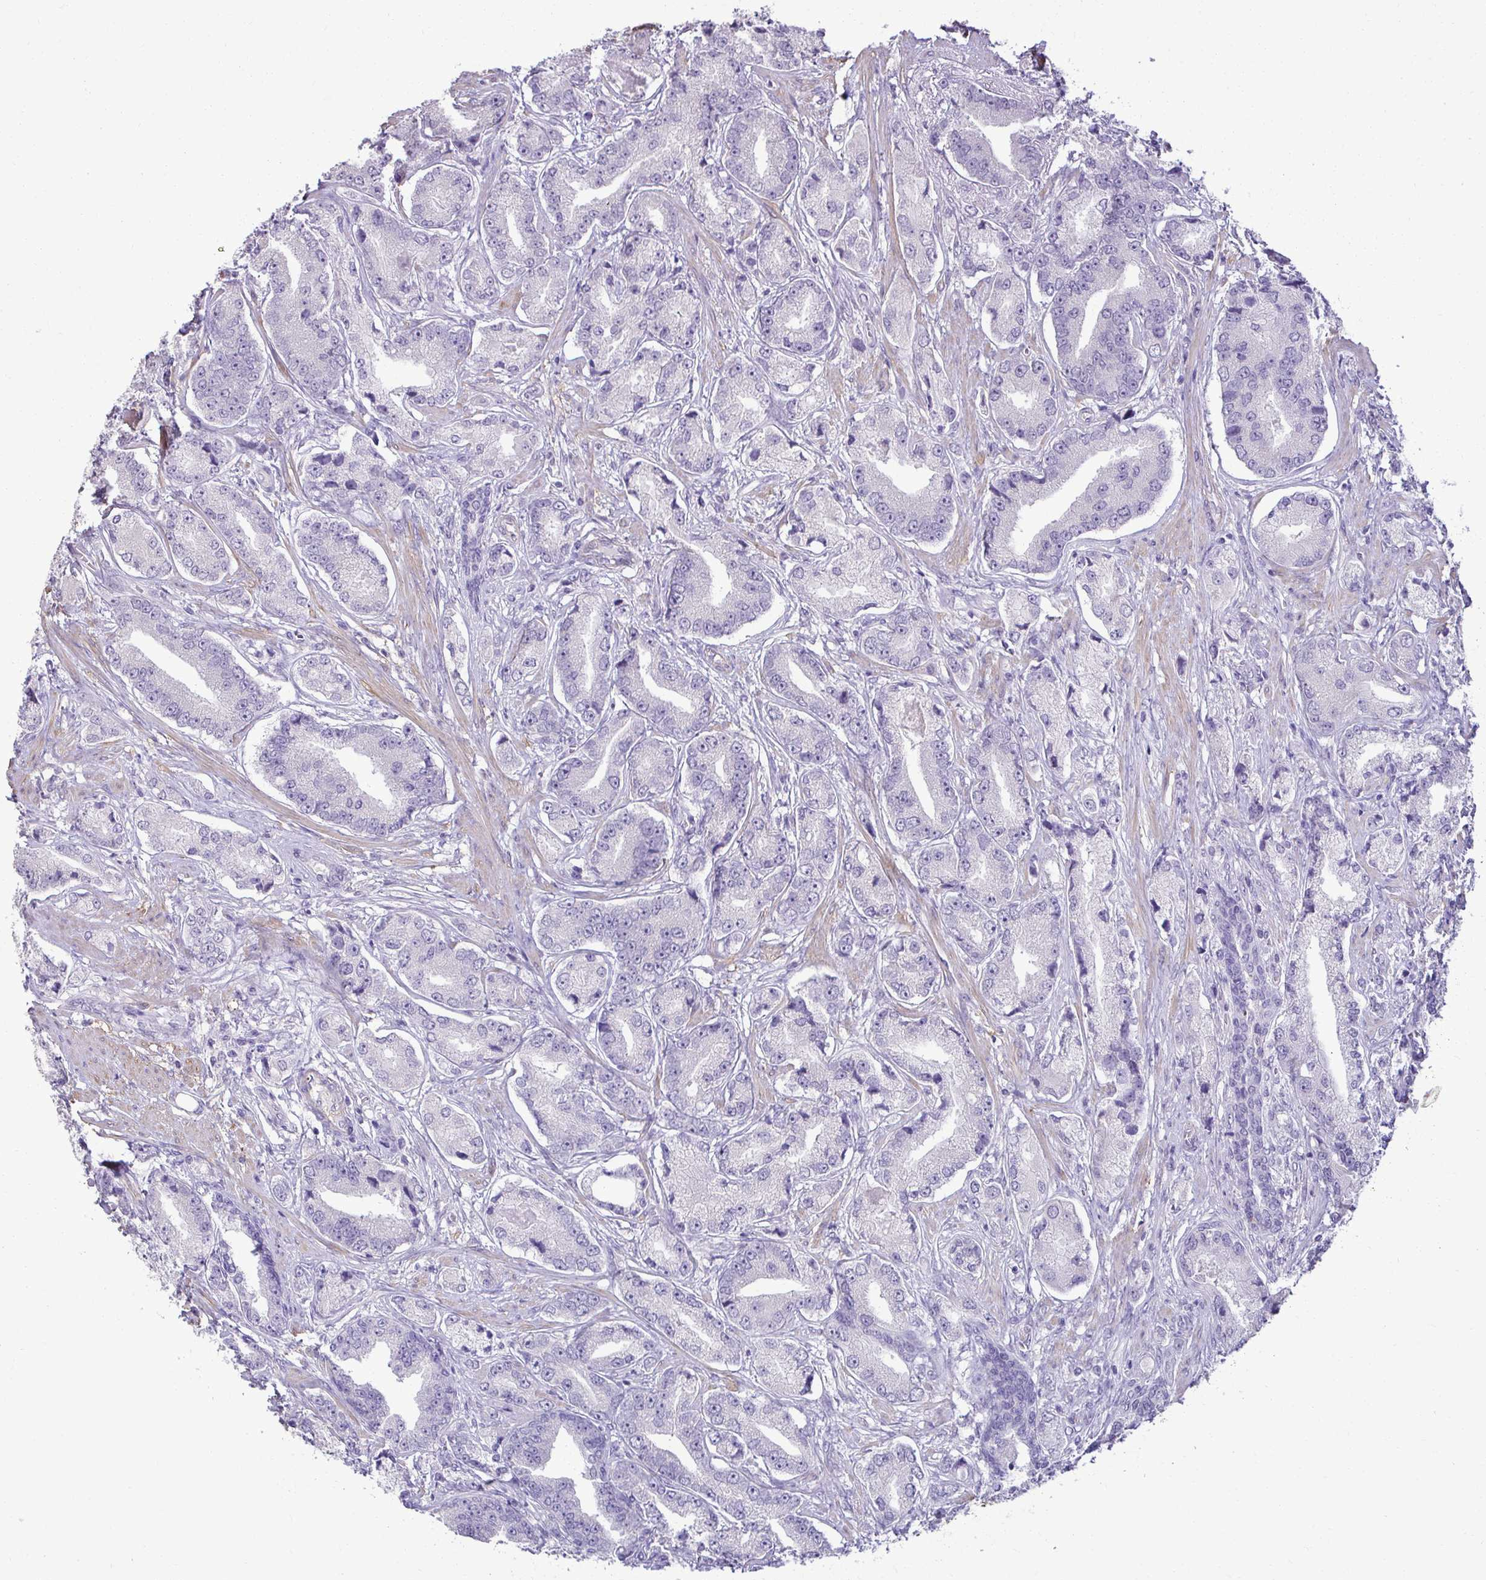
{"staining": {"intensity": "negative", "quantity": "none", "location": "none"}, "tissue": "prostate cancer", "cell_type": "Tumor cells", "image_type": "cancer", "snomed": [{"axis": "morphology", "description": "Adenocarcinoma, High grade"}, {"axis": "topography", "description": "Prostate and seminal vesicle, NOS"}], "caption": "This is an immunohistochemistry (IHC) histopathology image of high-grade adenocarcinoma (prostate). There is no staining in tumor cells.", "gene": "SLC30A3", "patient": {"sex": "male", "age": 61}}